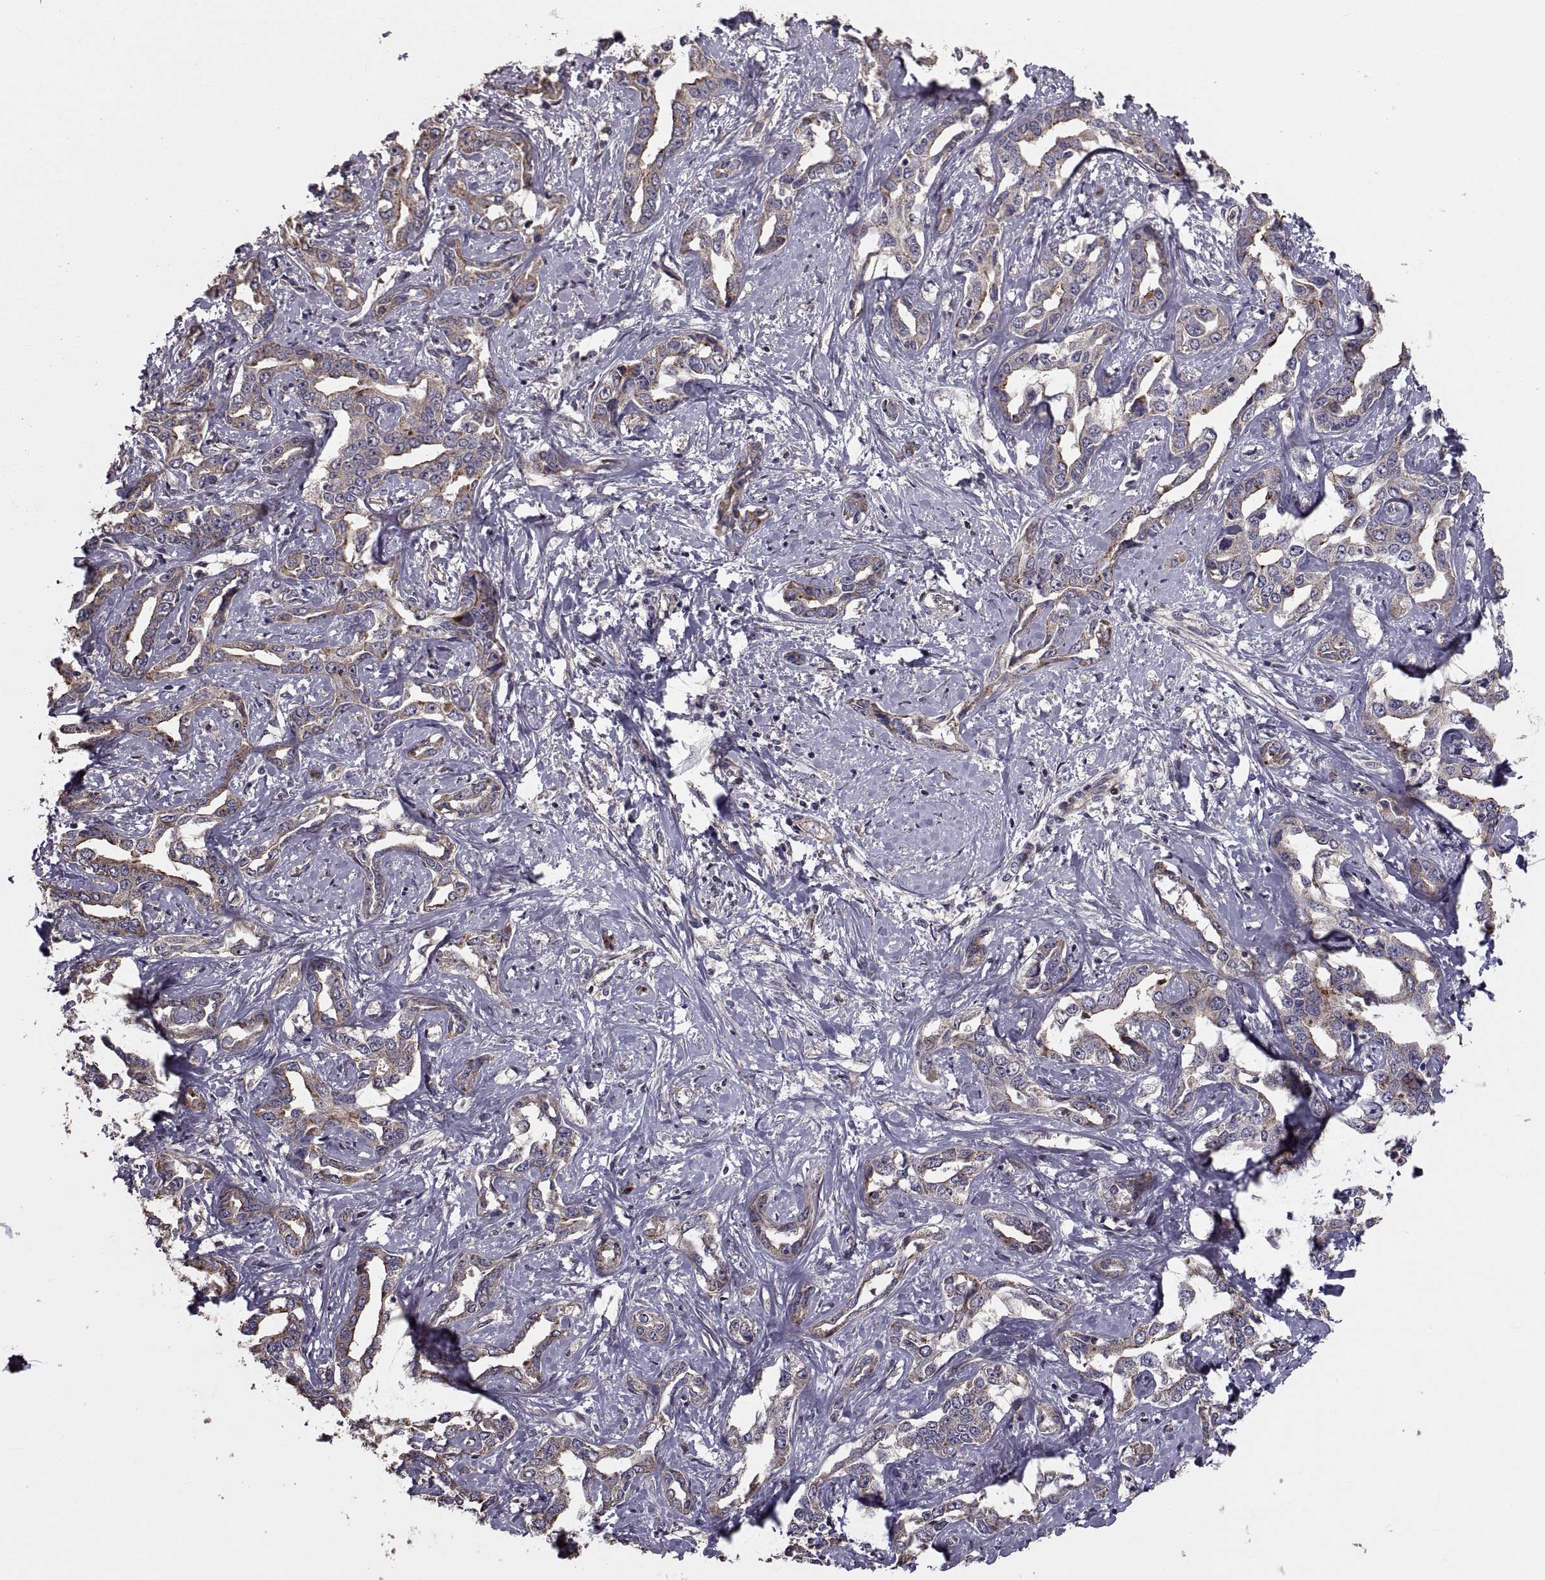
{"staining": {"intensity": "weak", "quantity": "25%-75%", "location": "cytoplasmic/membranous"}, "tissue": "liver cancer", "cell_type": "Tumor cells", "image_type": "cancer", "snomed": [{"axis": "morphology", "description": "Cholangiocarcinoma"}, {"axis": "topography", "description": "Liver"}], "caption": "The histopathology image exhibits a brown stain indicating the presence of a protein in the cytoplasmic/membranous of tumor cells in liver cancer (cholangiocarcinoma). (DAB IHC, brown staining for protein, blue staining for nuclei).", "gene": "PMM2", "patient": {"sex": "male", "age": 59}}